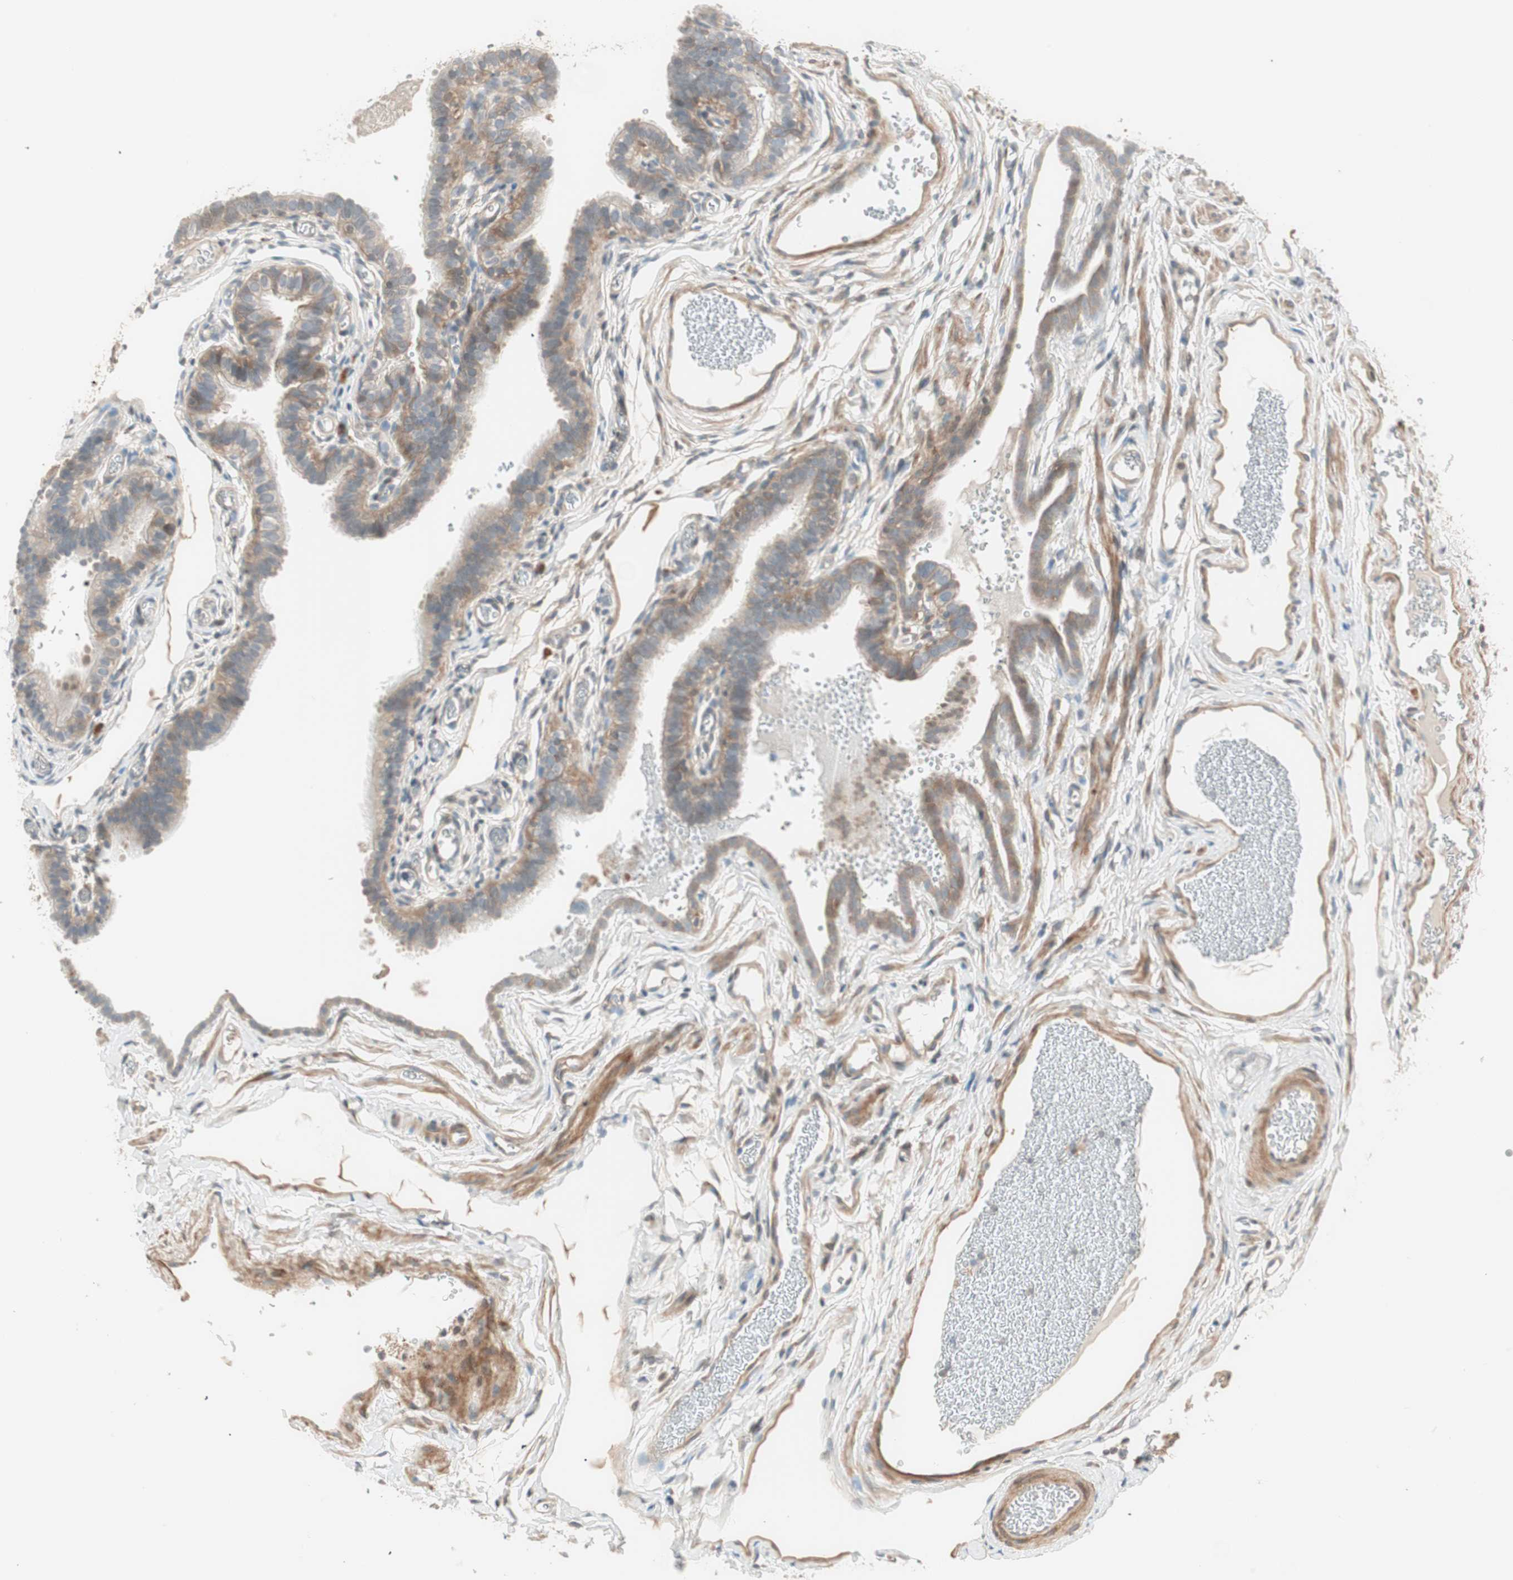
{"staining": {"intensity": "weak", "quantity": ">75%", "location": "cytoplasmic/membranous"}, "tissue": "fallopian tube", "cell_type": "Glandular cells", "image_type": "normal", "snomed": [{"axis": "morphology", "description": "Normal tissue, NOS"}, {"axis": "topography", "description": "Fallopian tube"}, {"axis": "topography", "description": "Placenta"}], "caption": "An immunohistochemistry micrograph of benign tissue is shown. Protein staining in brown highlights weak cytoplasmic/membranous positivity in fallopian tube within glandular cells. (Stains: DAB (3,3'-diaminobenzidine) in brown, nuclei in blue, Microscopy: brightfield microscopy at high magnification).", "gene": "SFRP1", "patient": {"sex": "female", "age": 34}}